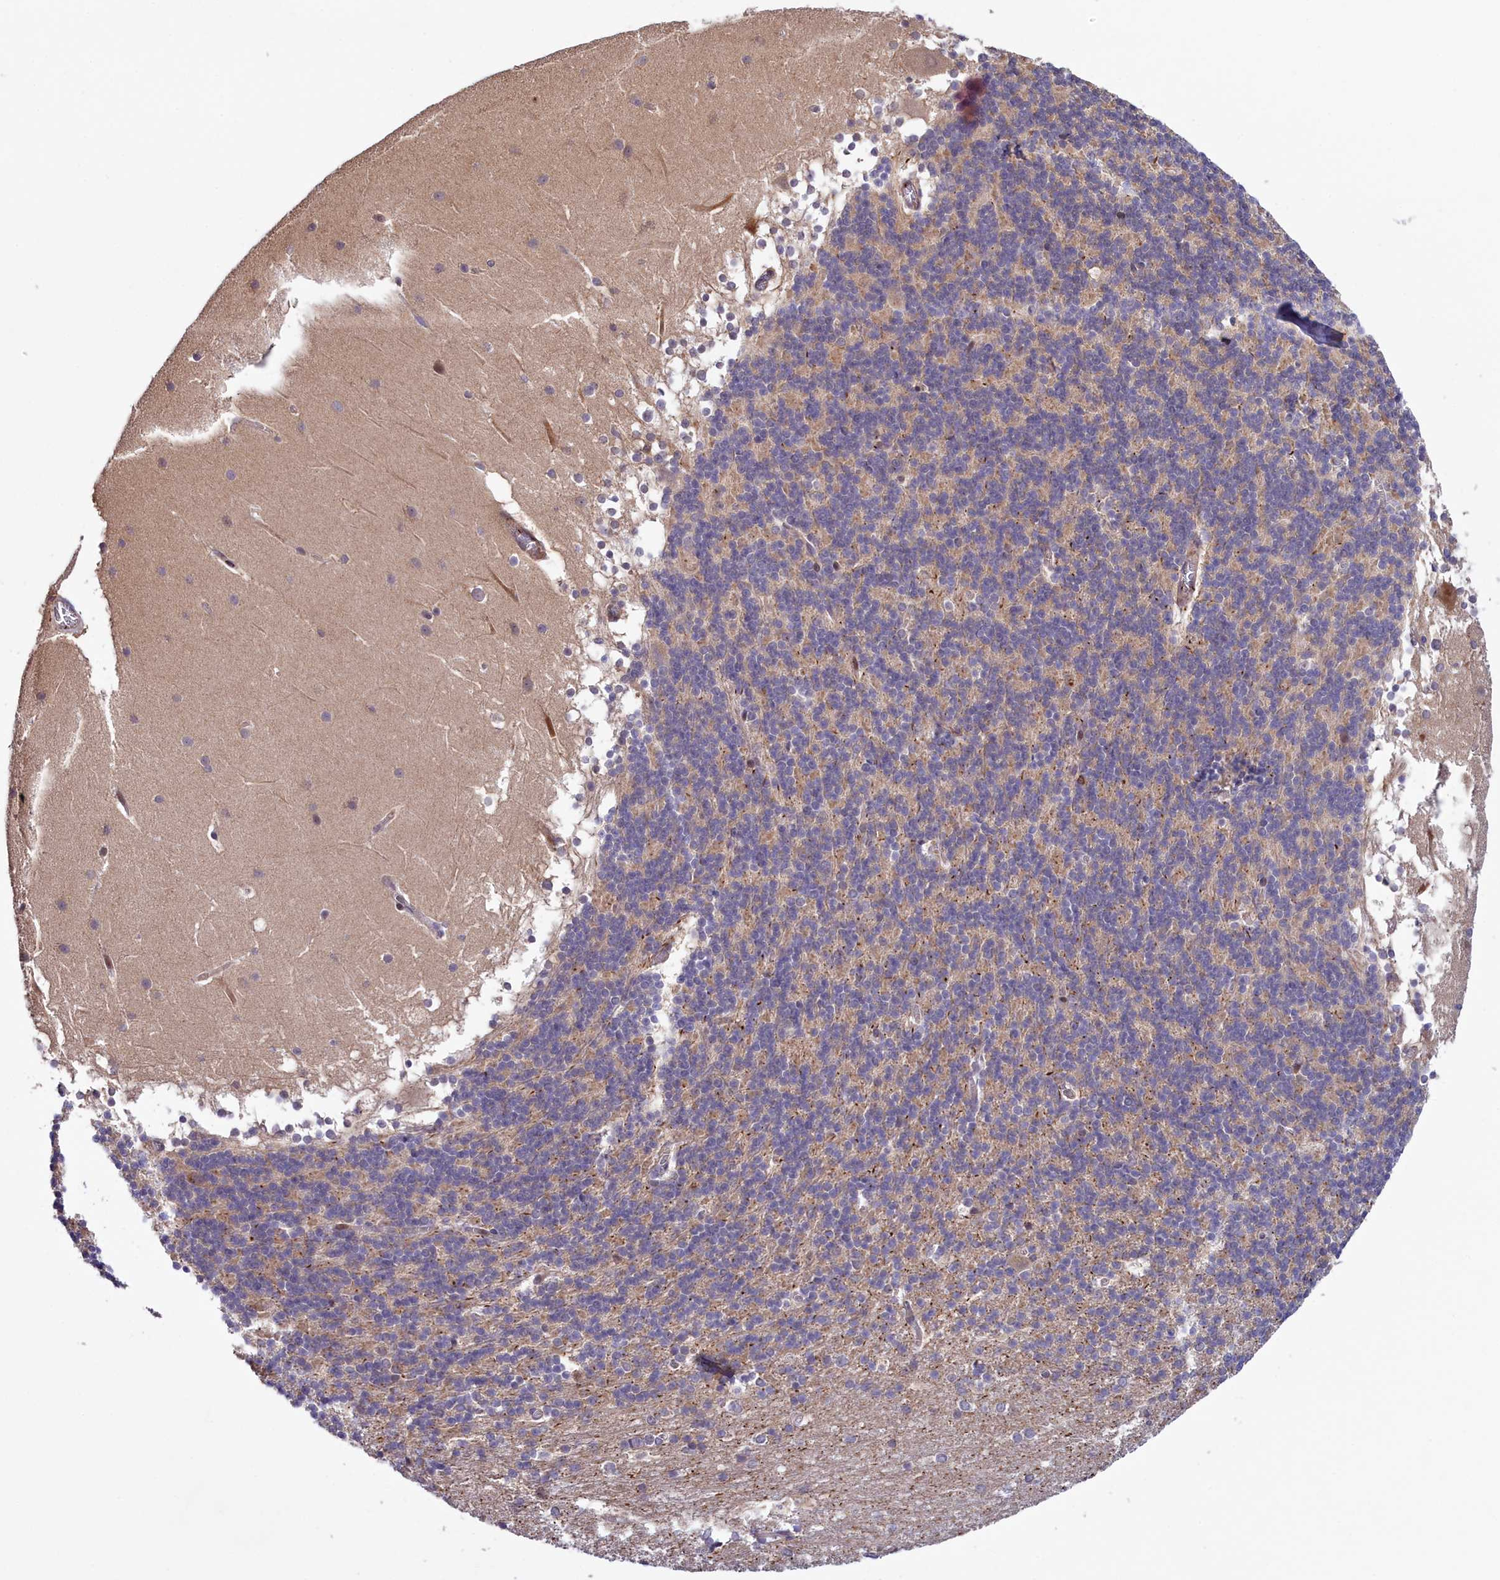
{"staining": {"intensity": "negative", "quantity": "none", "location": "none"}, "tissue": "cerebellum", "cell_type": "Cells in granular layer", "image_type": "normal", "snomed": [{"axis": "morphology", "description": "Normal tissue, NOS"}, {"axis": "topography", "description": "Cerebellum"}], "caption": "Photomicrograph shows no significant protein expression in cells in granular layer of benign cerebellum. Nuclei are stained in blue.", "gene": "NEURL4", "patient": {"sex": "female", "age": 19}}